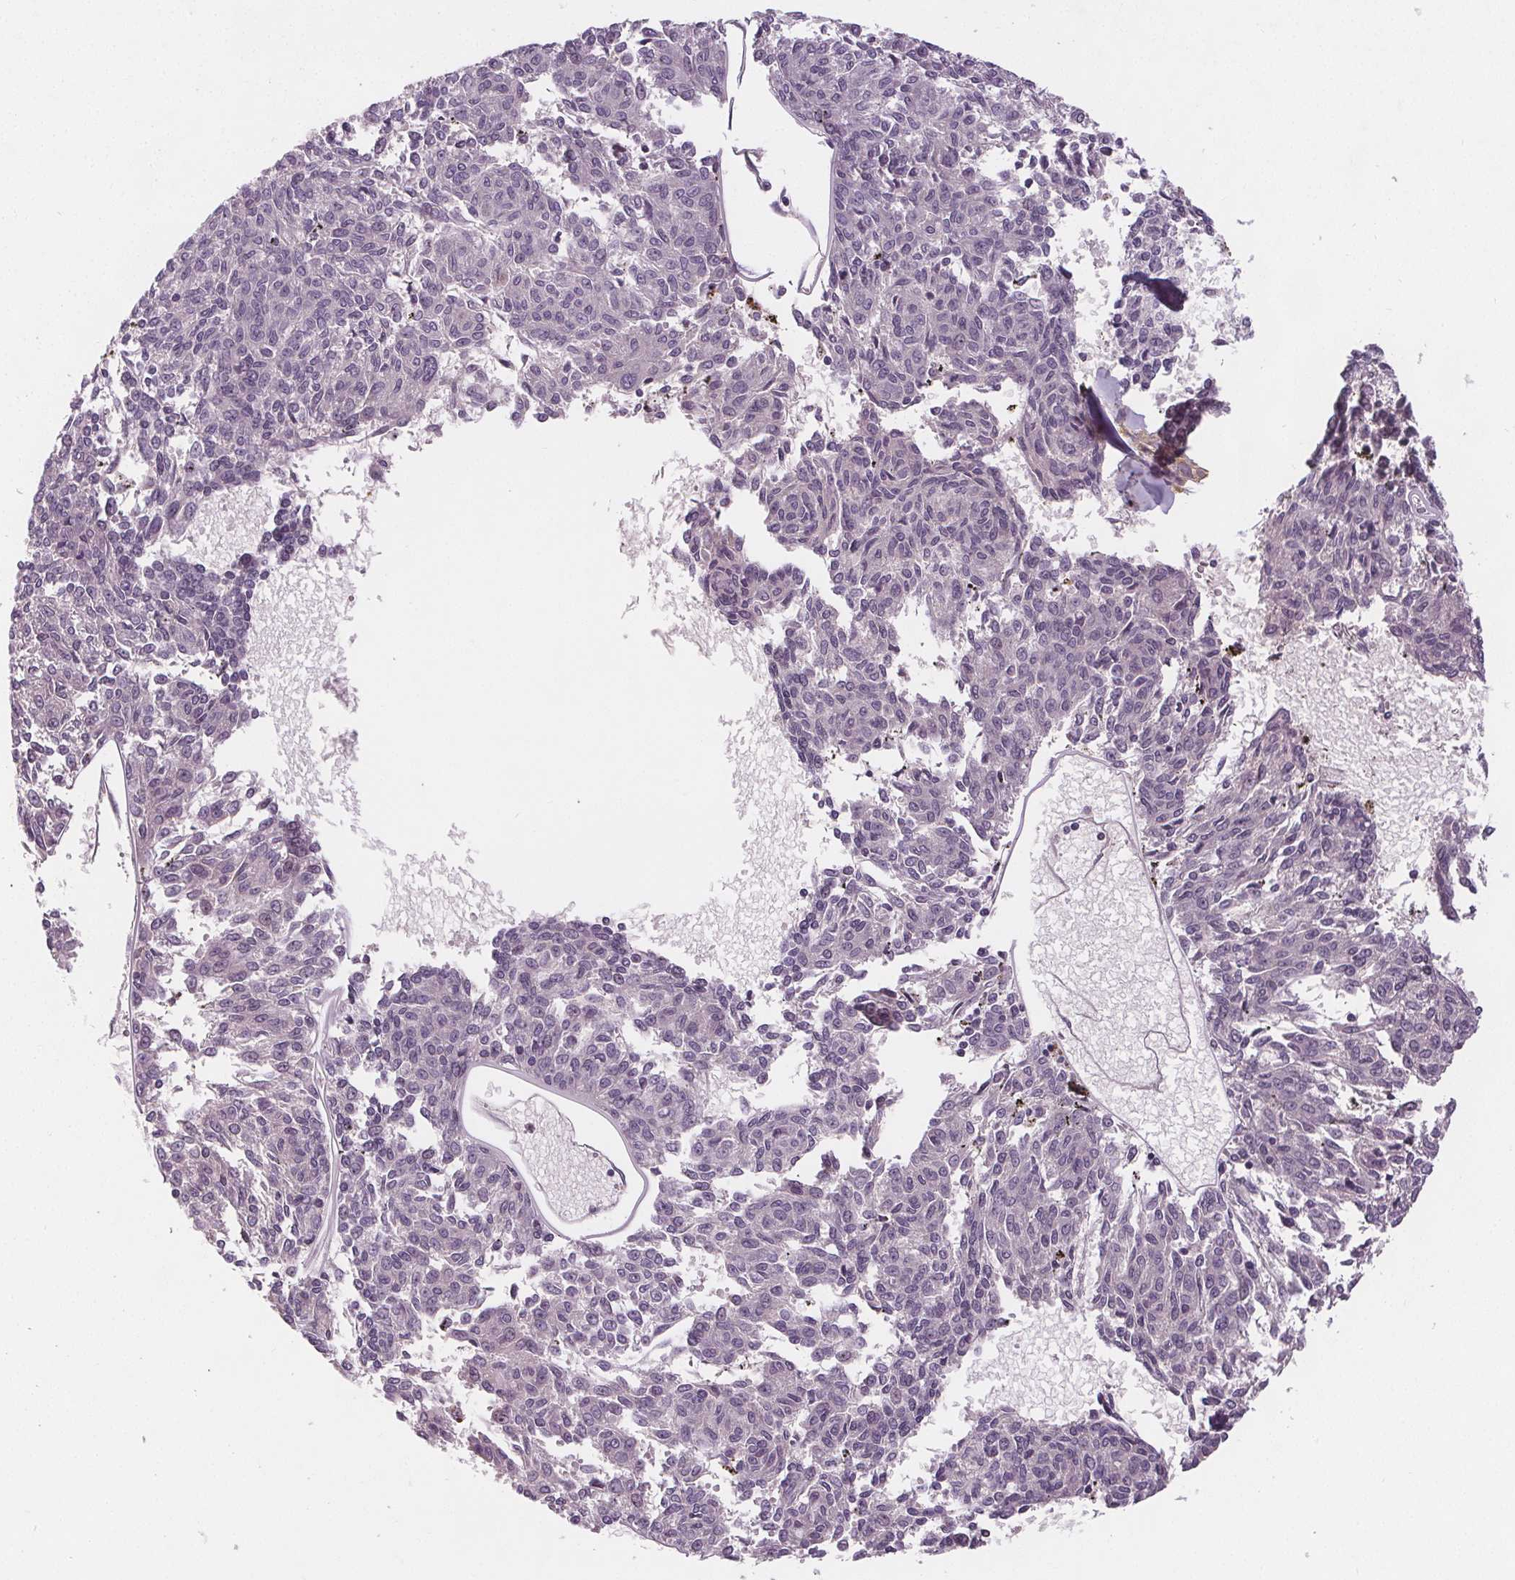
{"staining": {"intensity": "negative", "quantity": "none", "location": "none"}, "tissue": "melanoma", "cell_type": "Tumor cells", "image_type": "cancer", "snomed": [{"axis": "morphology", "description": "Malignant melanoma, NOS"}, {"axis": "topography", "description": "Skin"}], "caption": "High magnification brightfield microscopy of malignant melanoma stained with DAB (brown) and counterstained with hematoxylin (blue): tumor cells show no significant positivity. (DAB IHC, high magnification).", "gene": "TMEM80", "patient": {"sex": "female", "age": 72}}